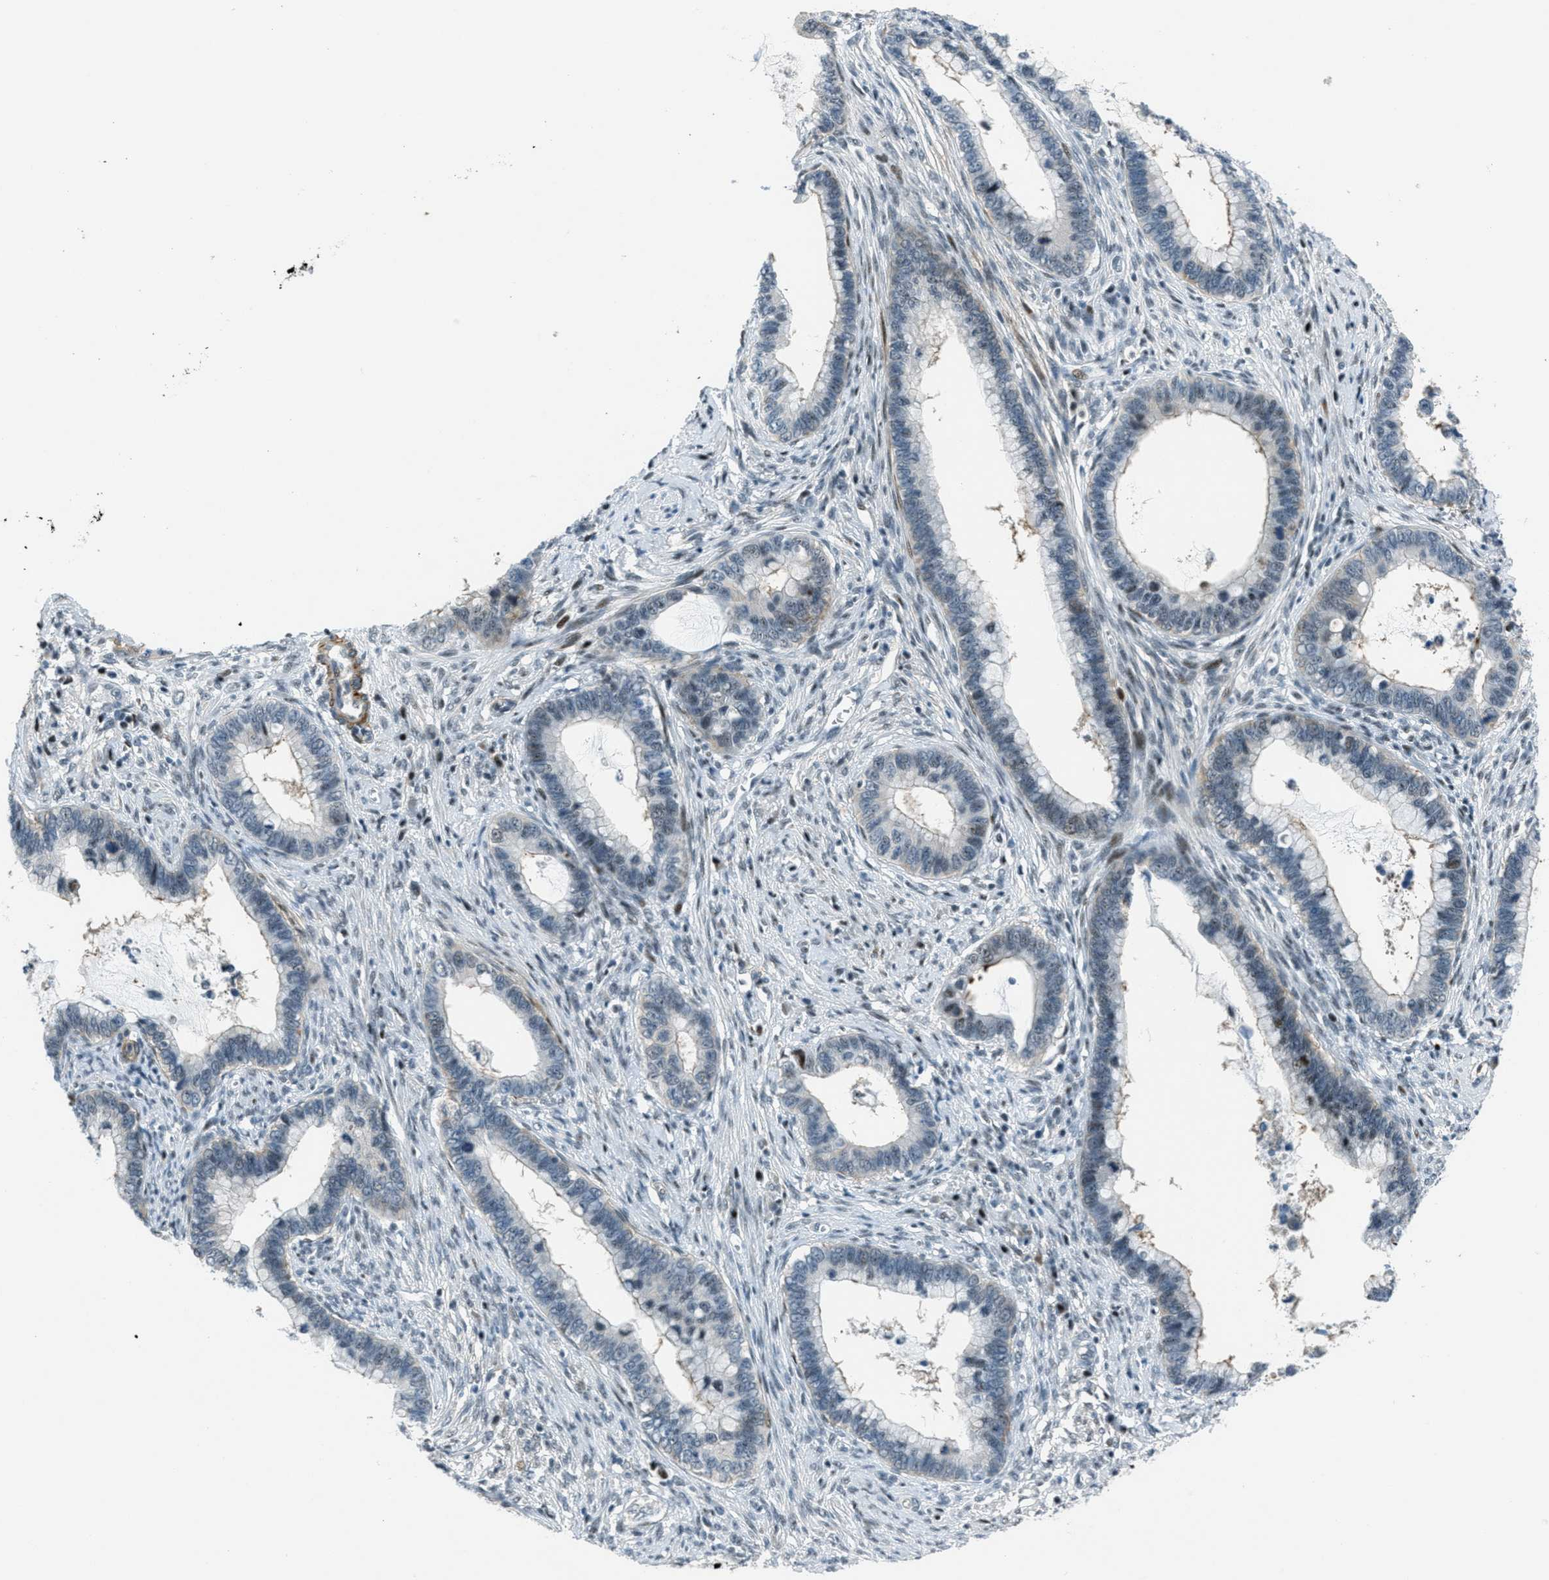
{"staining": {"intensity": "negative", "quantity": "none", "location": "none"}, "tissue": "cervical cancer", "cell_type": "Tumor cells", "image_type": "cancer", "snomed": [{"axis": "morphology", "description": "Adenocarcinoma, NOS"}, {"axis": "topography", "description": "Cervix"}], "caption": "Protein analysis of cervical cancer reveals no significant positivity in tumor cells. Nuclei are stained in blue.", "gene": "ZDHHC23", "patient": {"sex": "female", "age": 44}}